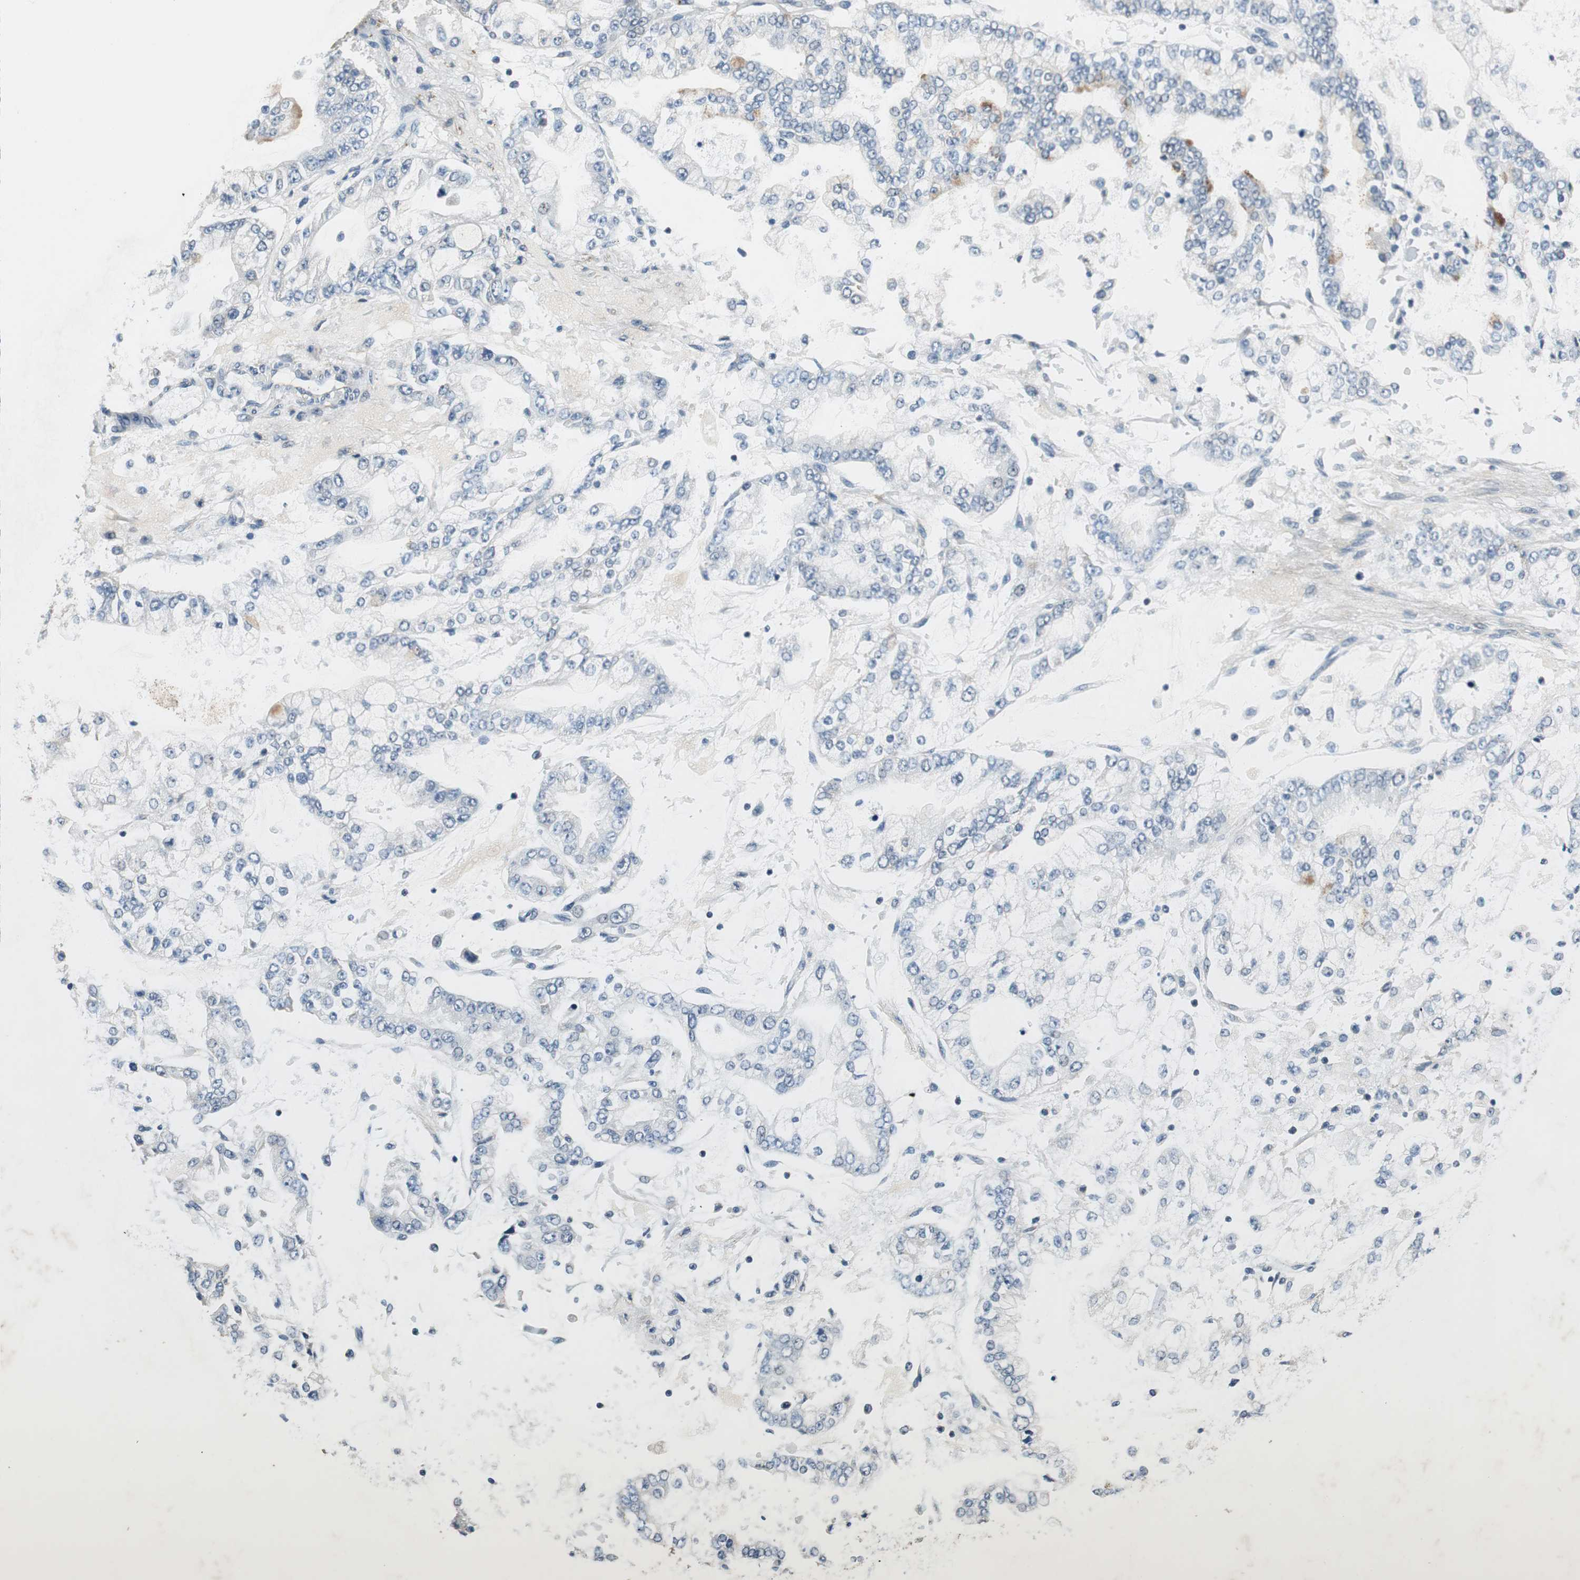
{"staining": {"intensity": "negative", "quantity": "none", "location": "none"}, "tissue": "stomach cancer", "cell_type": "Tumor cells", "image_type": "cancer", "snomed": [{"axis": "morphology", "description": "Adenocarcinoma, NOS"}, {"axis": "topography", "description": "Stomach"}], "caption": "The immunohistochemistry histopathology image has no significant positivity in tumor cells of adenocarcinoma (stomach) tissue. (Stains: DAB immunohistochemistry (IHC) with hematoxylin counter stain, Microscopy: brightfield microscopy at high magnification).", "gene": "MSTO1", "patient": {"sex": "male", "age": 76}}